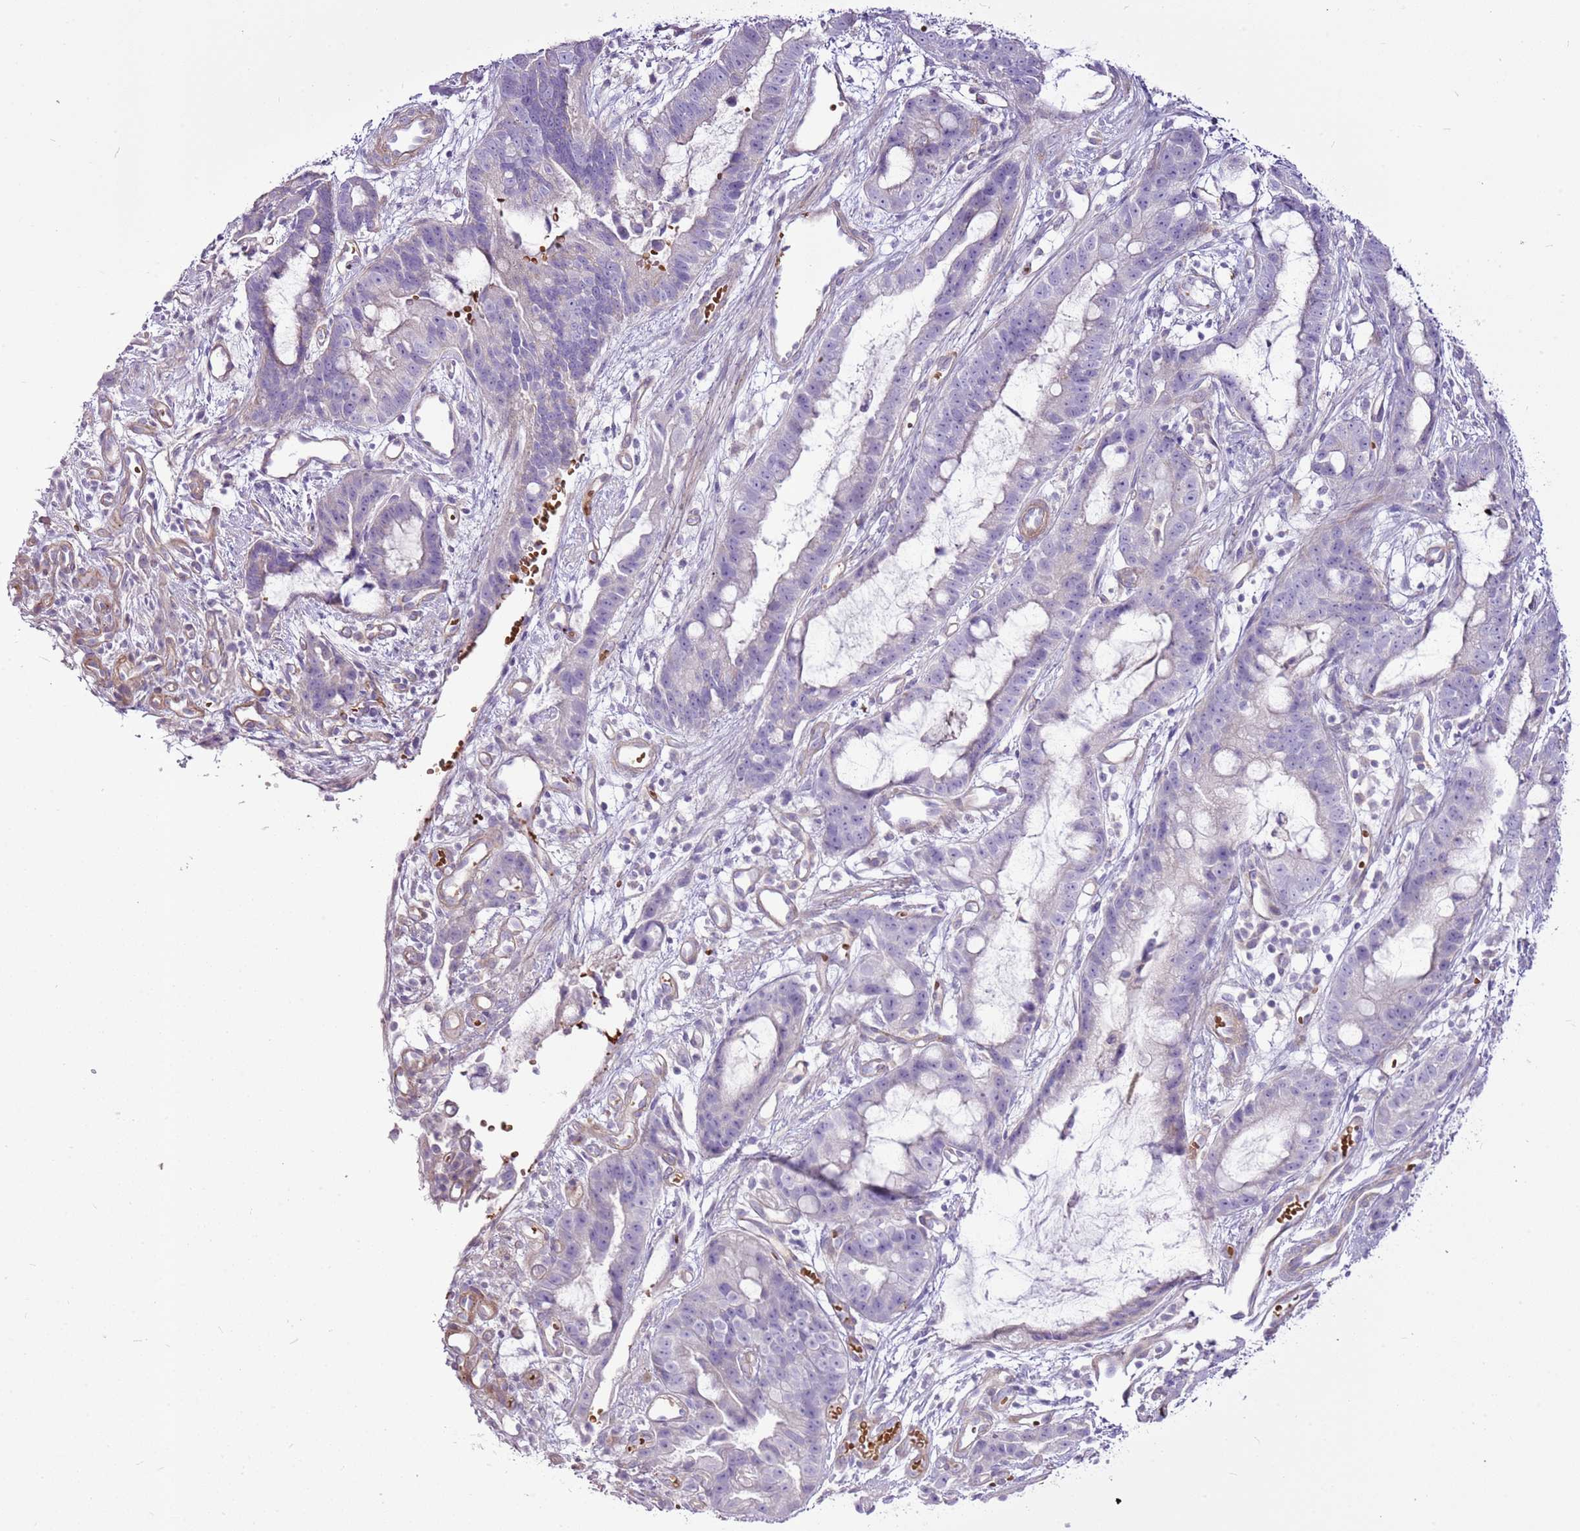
{"staining": {"intensity": "negative", "quantity": "none", "location": "none"}, "tissue": "stomach cancer", "cell_type": "Tumor cells", "image_type": "cancer", "snomed": [{"axis": "morphology", "description": "Adenocarcinoma, NOS"}, {"axis": "topography", "description": "Stomach"}], "caption": "There is no significant expression in tumor cells of adenocarcinoma (stomach).", "gene": "CHAC2", "patient": {"sex": "male", "age": 55}}